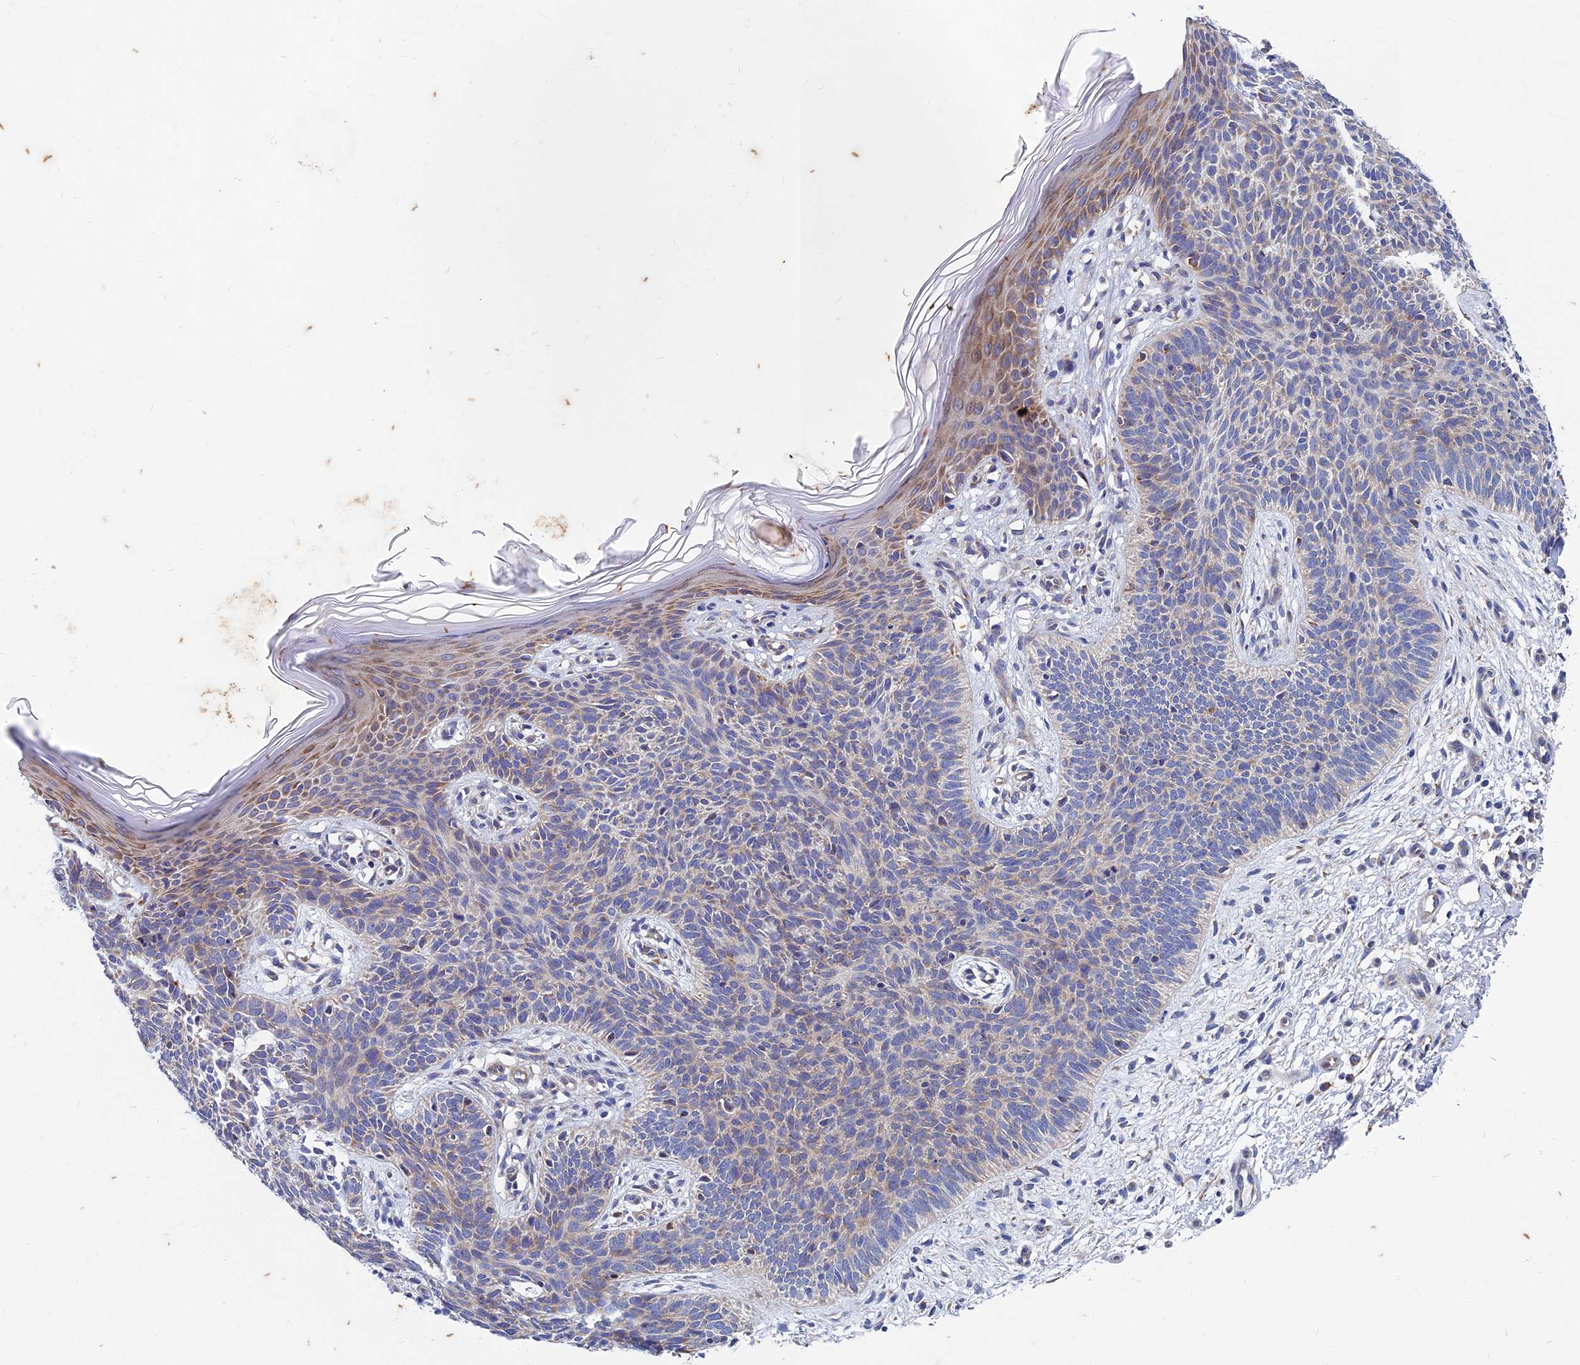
{"staining": {"intensity": "negative", "quantity": "none", "location": "none"}, "tissue": "skin cancer", "cell_type": "Tumor cells", "image_type": "cancer", "snomed": [{"axis": "morphology", "description": "Basal cell carcinoma"}, {"axis": "topography", "description": "Skin"}], "caption": "Photomicrograph shows no significant protein staining in tumor cells of skin cancer (basal cell carcinoma).", "gene": "AP4S1", "patient": {"sex": "female", "age": 66}}